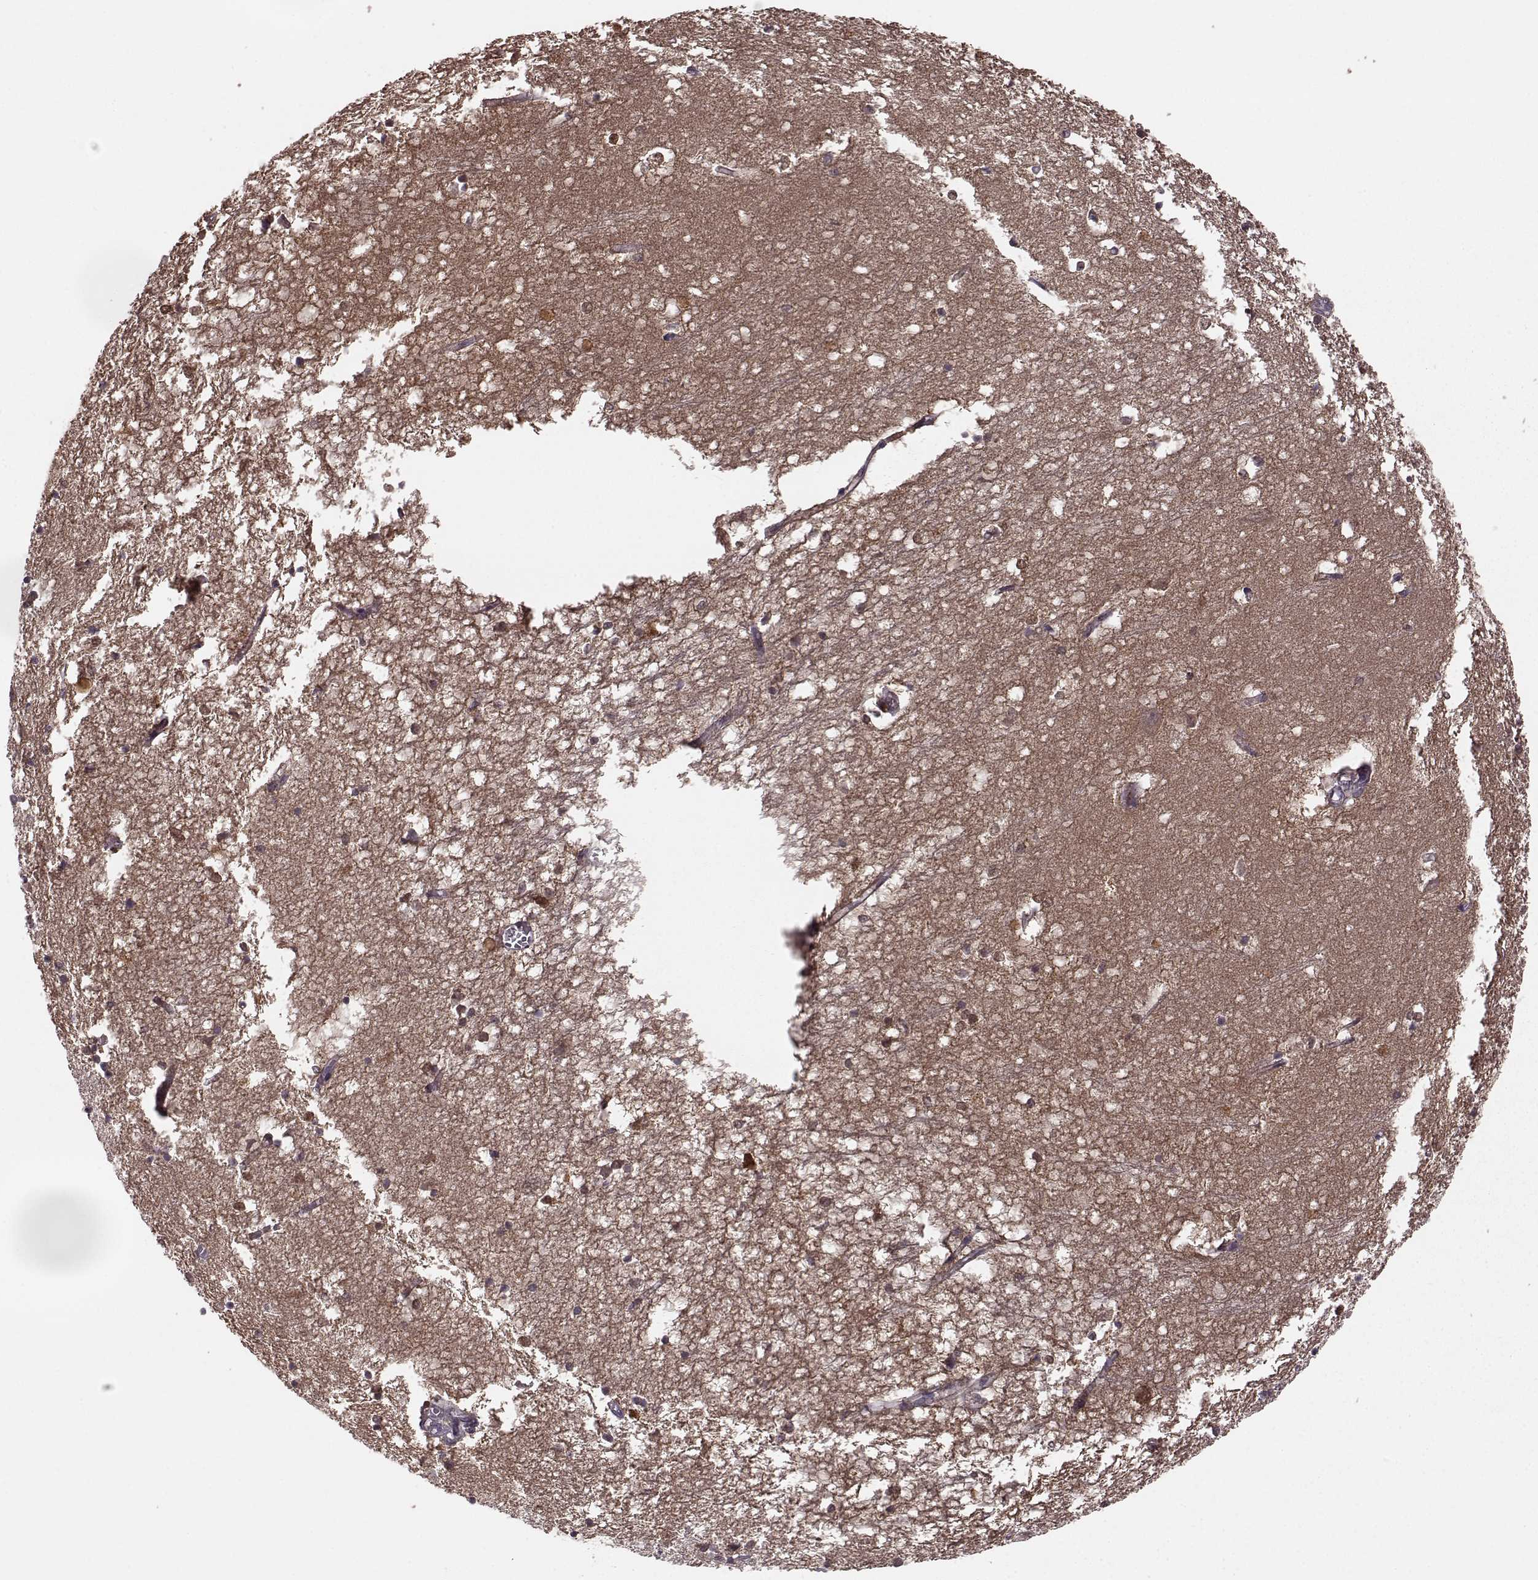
{"staining": {"intensity": "negative", "quantity": "none", "location": "none"}, "tissue": "hippocampus", "cell_type": "Glial cells", "image_type": "normal", "snomed": [{"axis": "morphology", "description": "Normal tissue, NOS"}, {"axis": "topography", "description": "Lateral ventricle wall"}, {"axis": "topography", "description": "Hippocampus"}], "caption": "Protein analysis of unremarkable hippocampus reveals no significant staining in glial cells. Brightfield microscopy of immunohistochemistry (IHC) stained with DAB (brown) and hematoxylin (blue), captured at high magnification.", "gene": "GSS", "patient": {"sex": "female", "age": 63}}